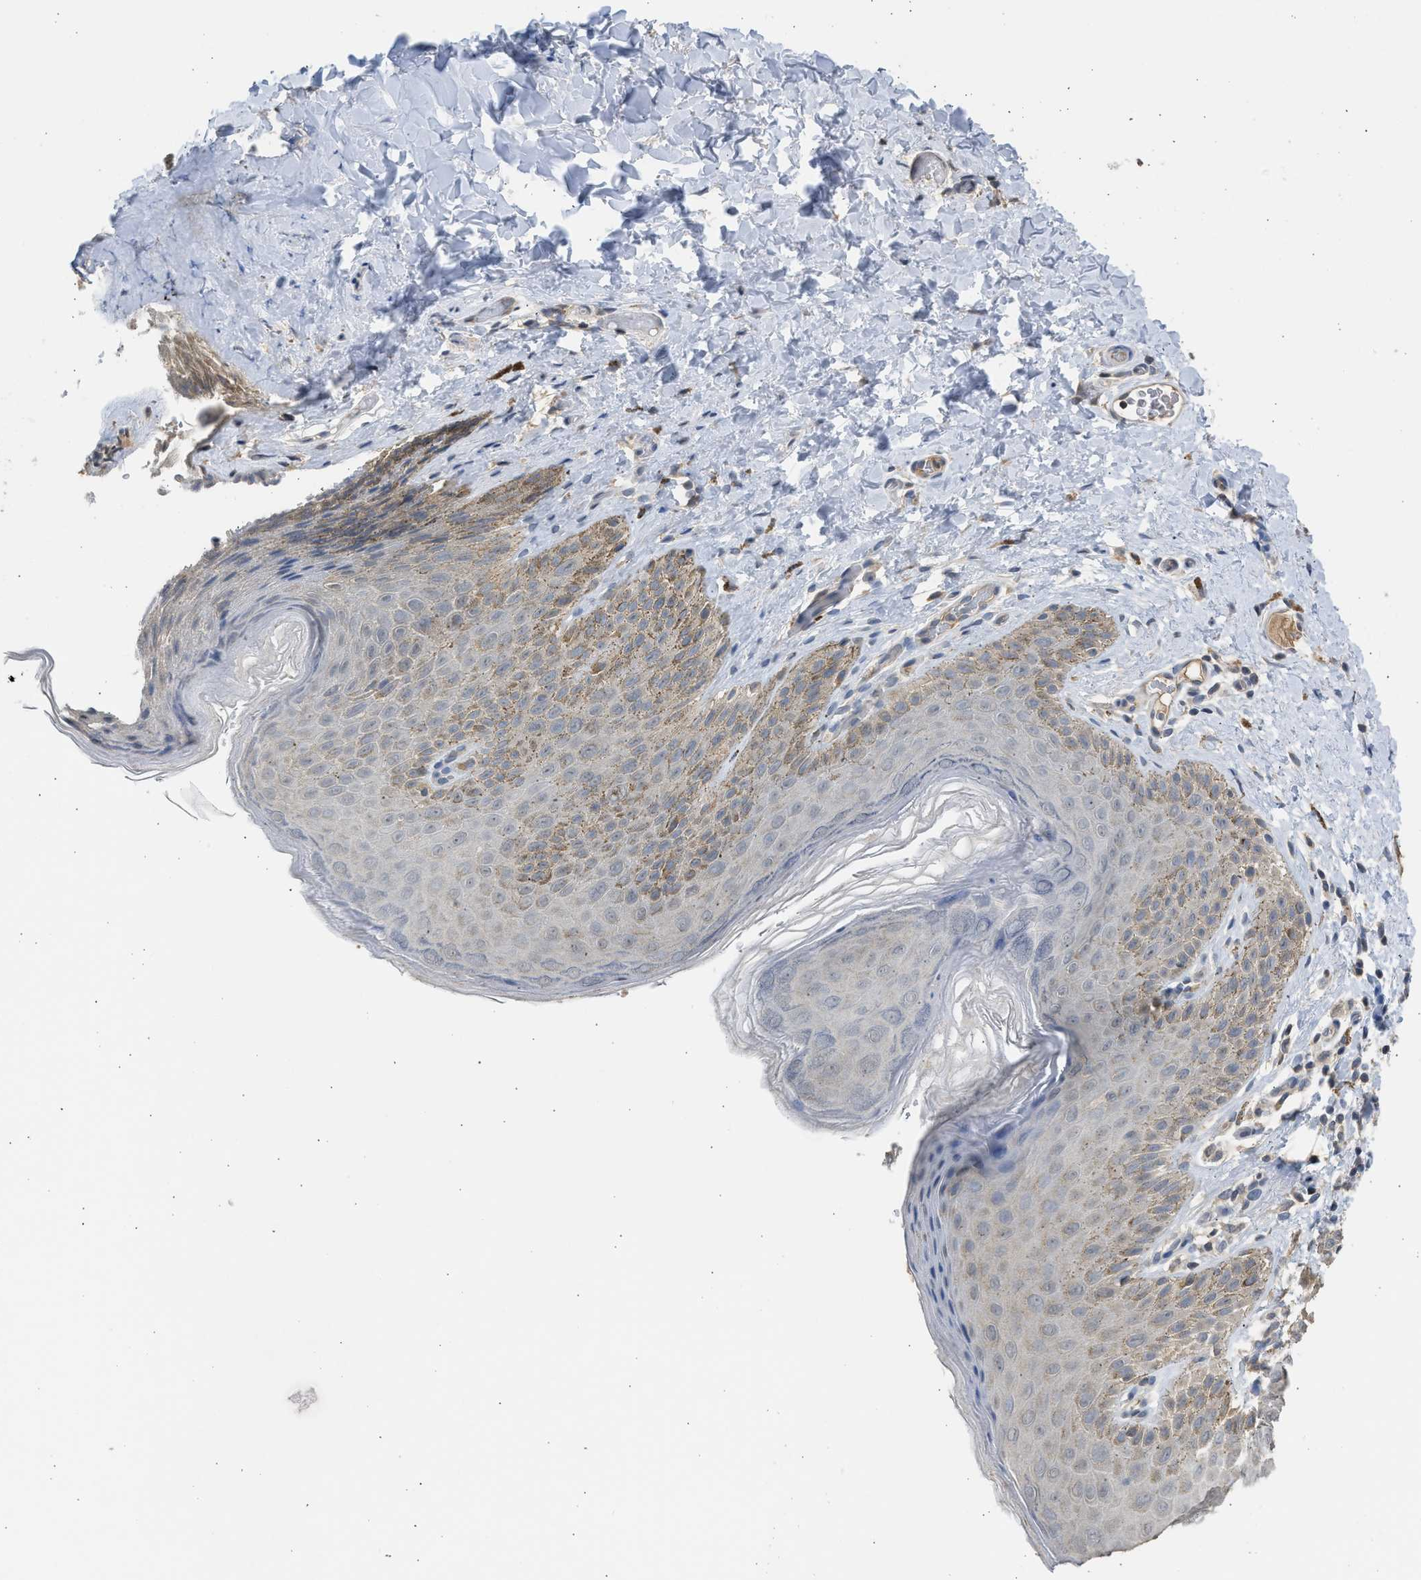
{"staining": {"intensity": "weak", "quantity": "<25%", "location": "cytoplasmic/membranous"}, "tissue": "skin", "cell_type": "Epidermal cells", "image_type": "normal", "snomed": [{"axis": "morphology", "description": "Normal tissue, NOS"}, {"axis": "topography", "description": "Anal"}], "caption": "IHC of benign skin reveals no staining in epidermal cells.", "gene": "SULT2A1", "patient": {"sex": "male", "age": 44}}